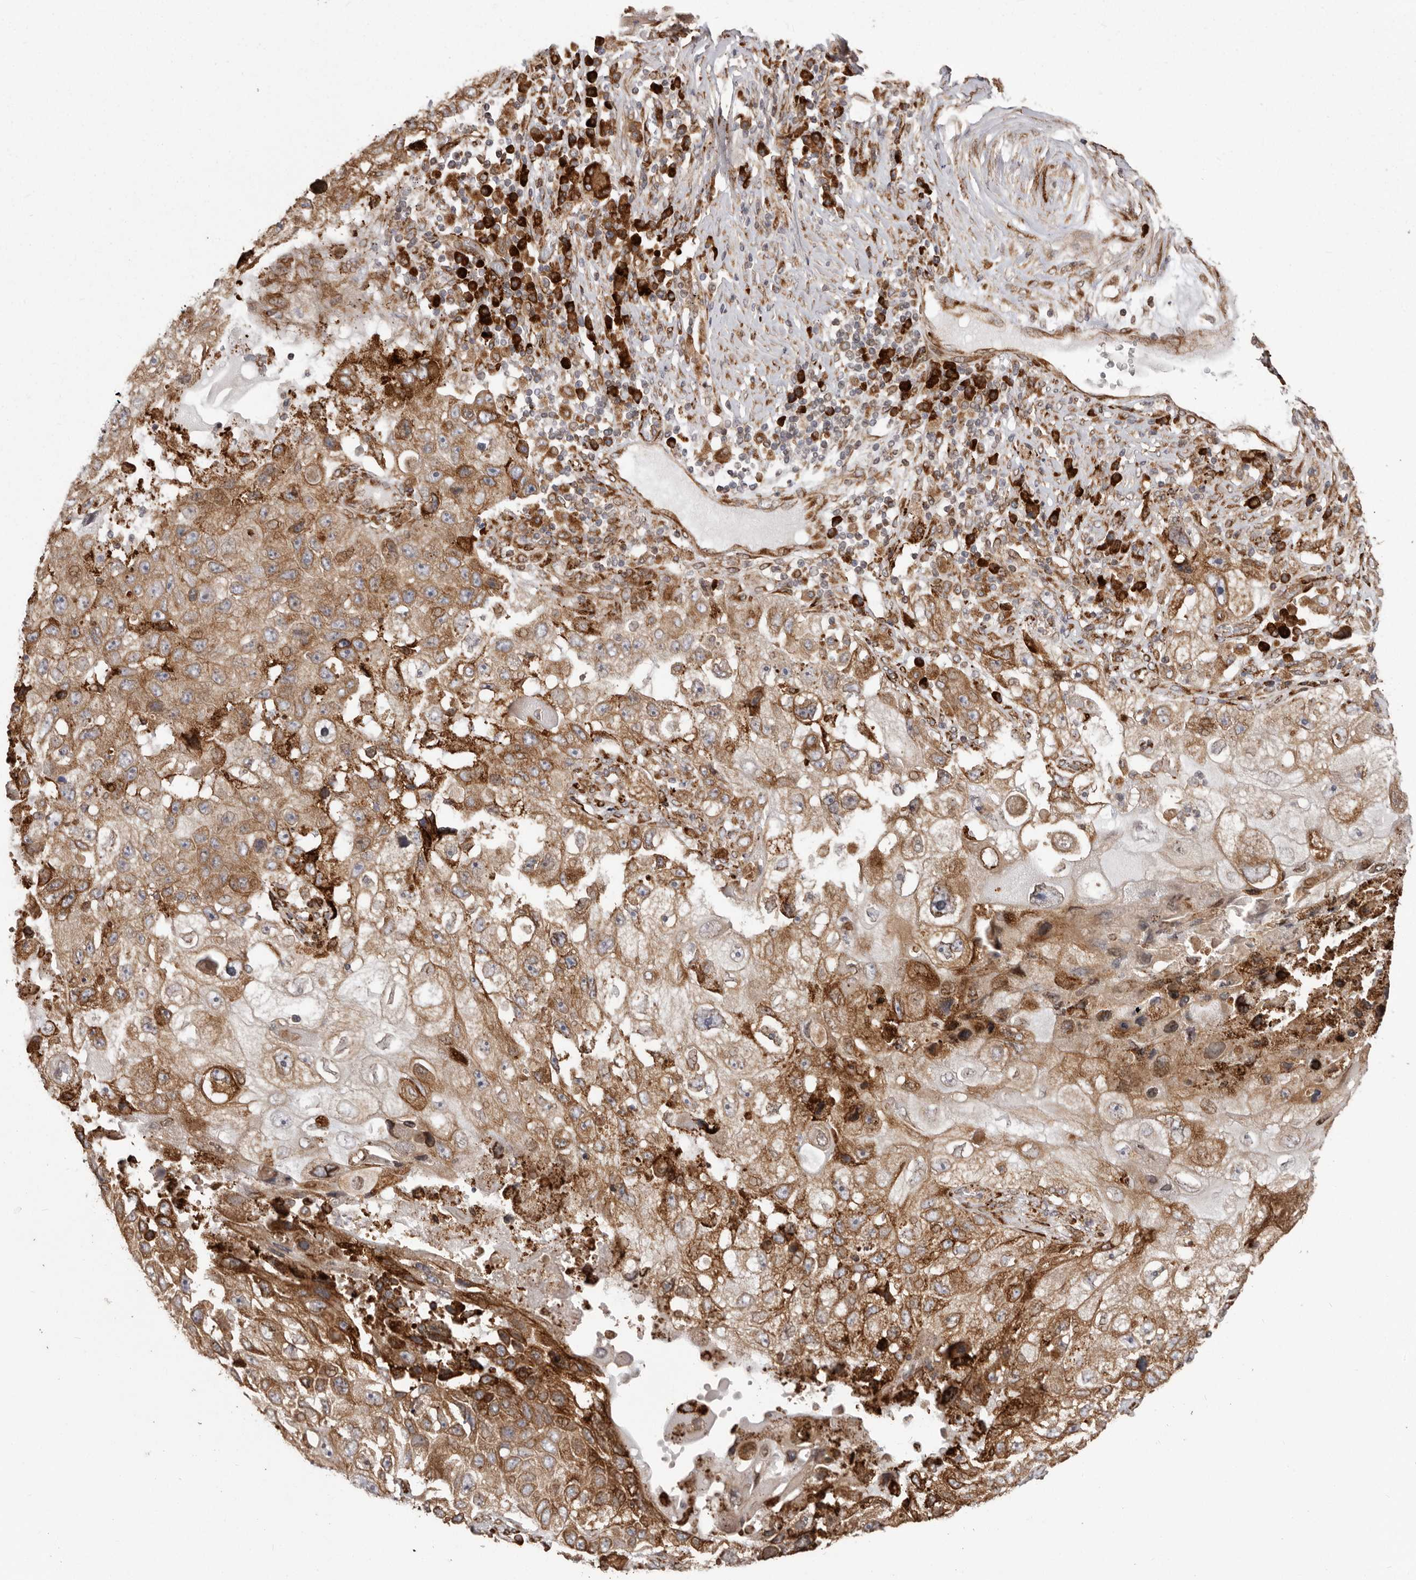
{"staining": {"intensity": "moderate", "quantity": ">75%", "location": "cytoplasmic/membranous"}, "tissue": "lung cancer", "cell_type": "Tumor cells", "image_type": "cancer", "snomed": [{"axis": "morphology", "description": "Squamous cell carcinoma, NOS"}, {"axis": "topography", "description": "Lung"}], "caption": "Lung cancer (squamous cell carcinoma) stained with DAB immunohistochemistry (IHC) demonstrates medium levels of moderate cytoplasmic/membranous positivity in about >75% of tumor cells. (Stains: DAB in brown, nuclei in blue, Microscopy: brightfield microscopy at high magnification).", "gene": "NUP43", "patient": {"sex": "male", "age": 61}}